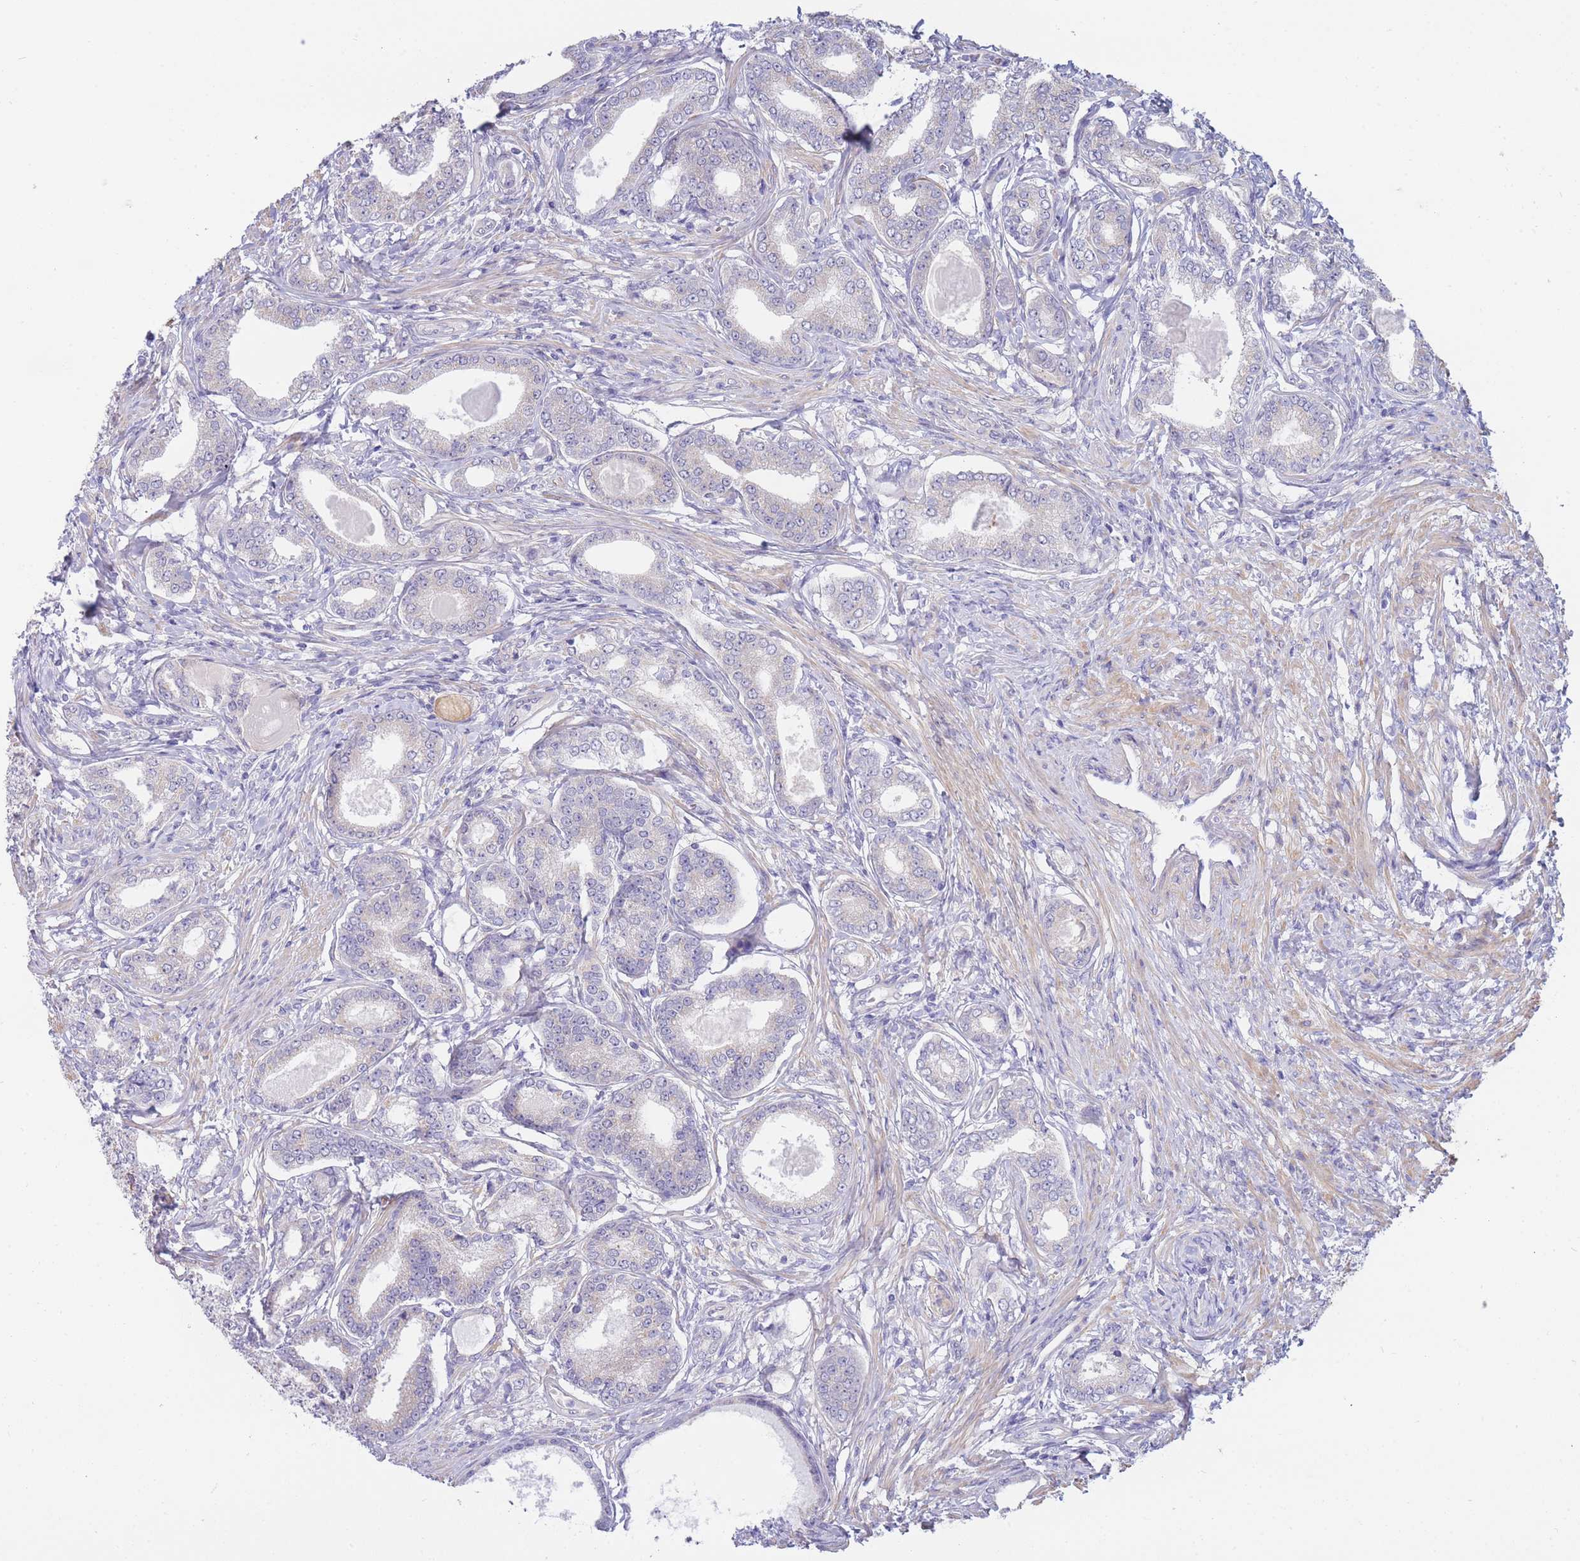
{"staining": {"intensity": "negative", "quantity": "none", "location": "none"}, "tissue": "prostate cancer", "cell_type": "Tumor cells", "image_type": "cancer", "snomed": [{"axis": "morphology", "description": "Adenocarcinoma, High grade"}, {"axis": "topography", "description": "Prostate"}], "caption": "There is no significant expression in tumor cells of adenocarcinoma (high-grade) (prostate).", "gene": "SUGT1", "patient": {"sex": "male", "age": 69}}